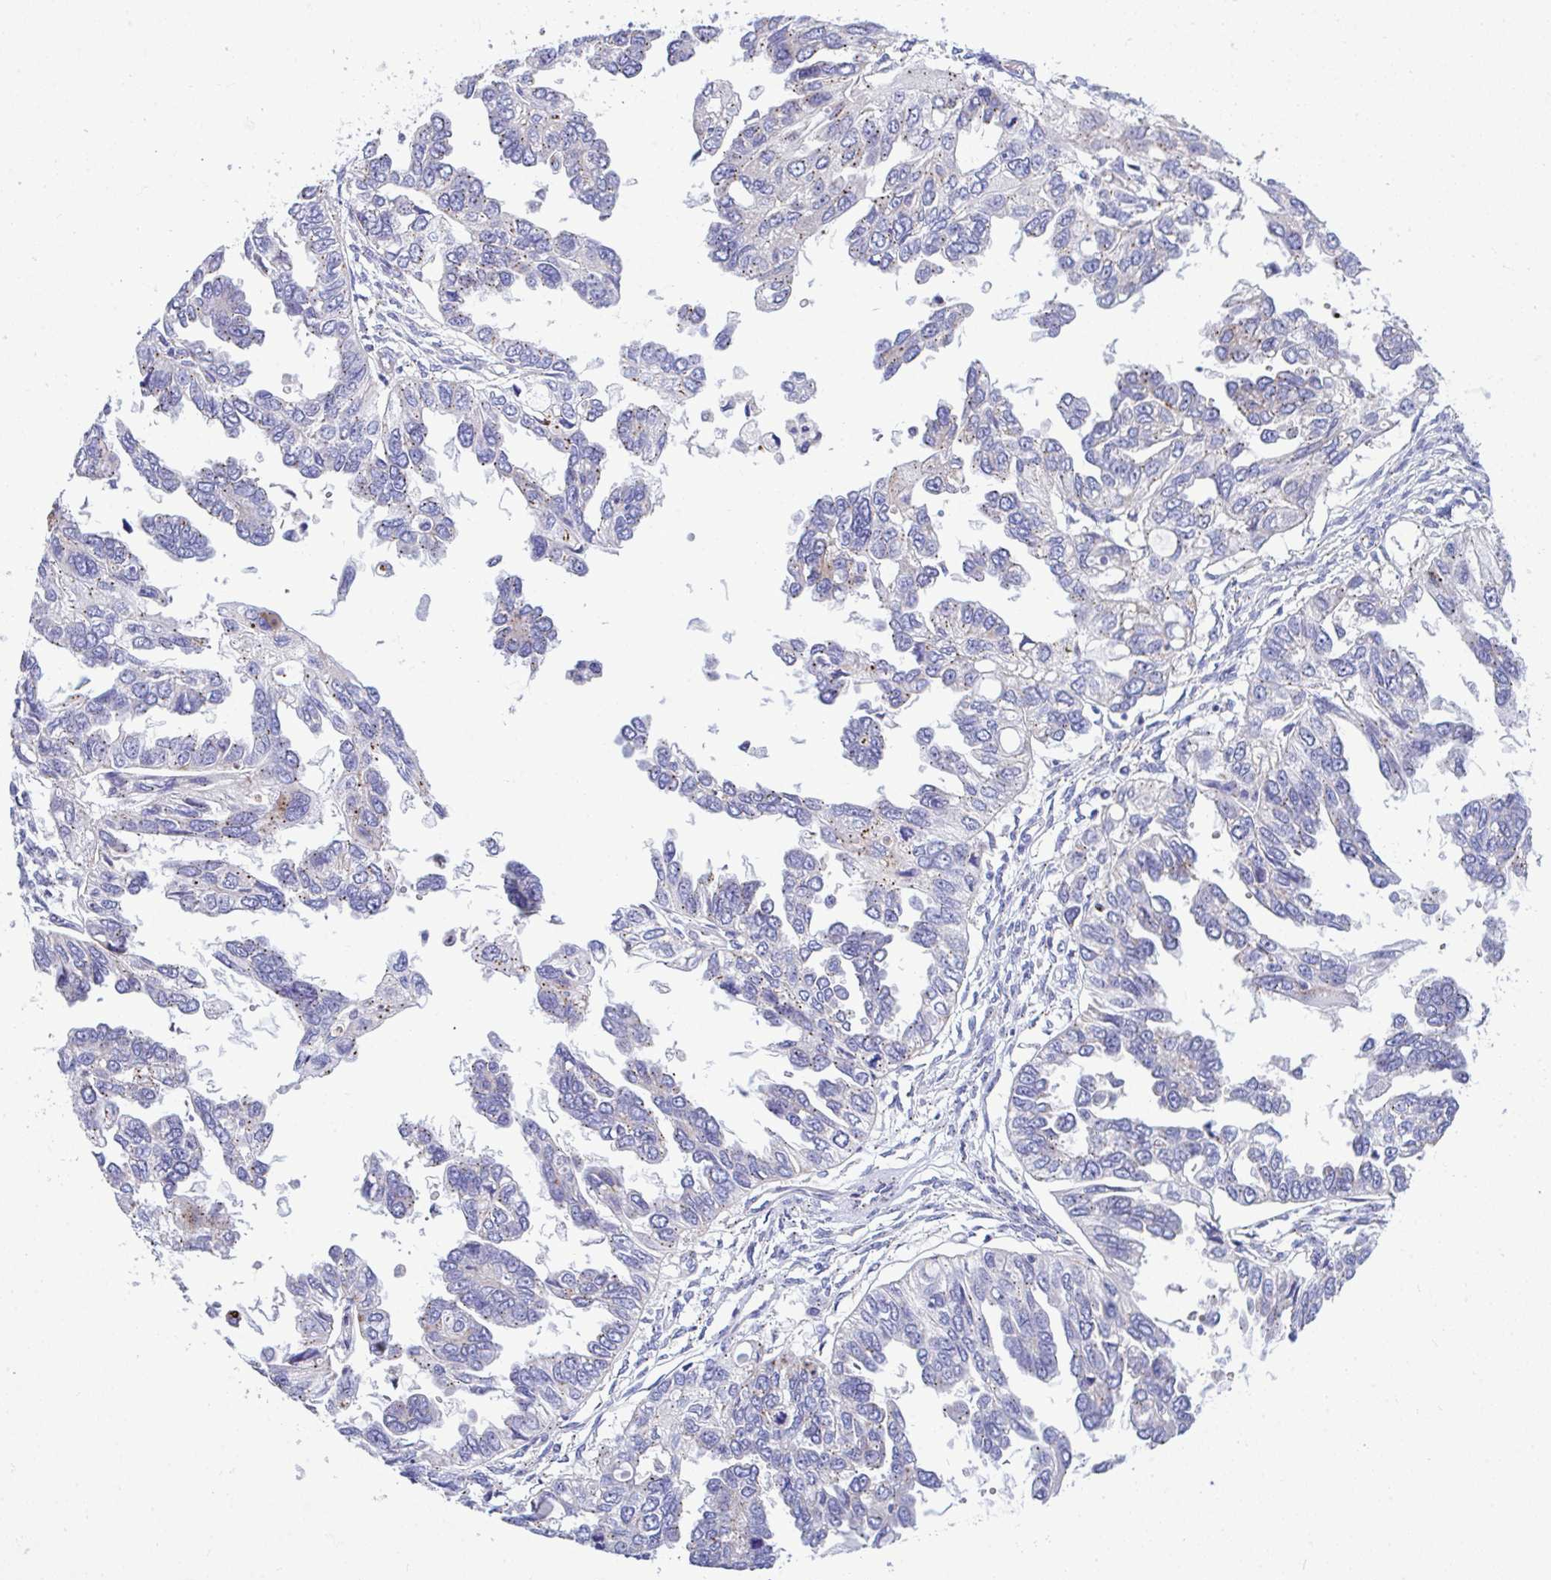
{"staining": {"intensity": "negative", "quantity": "none", "location": "none"}, "tissue": "ovarian cancer", "cell_type": "Tumor cells", "image_type": "cancer", "snomed": [{"axis": "morphology", "description": "Cystadenocarcinoma, serous, NOS"}, {"axis": "topography", "description": "Ovary"}], "caption": "Tumor cells are negative for protein expression in human ovarian cancer.", "gene": "MRPS16", "patient": {"sex": "female", "age": 53}}